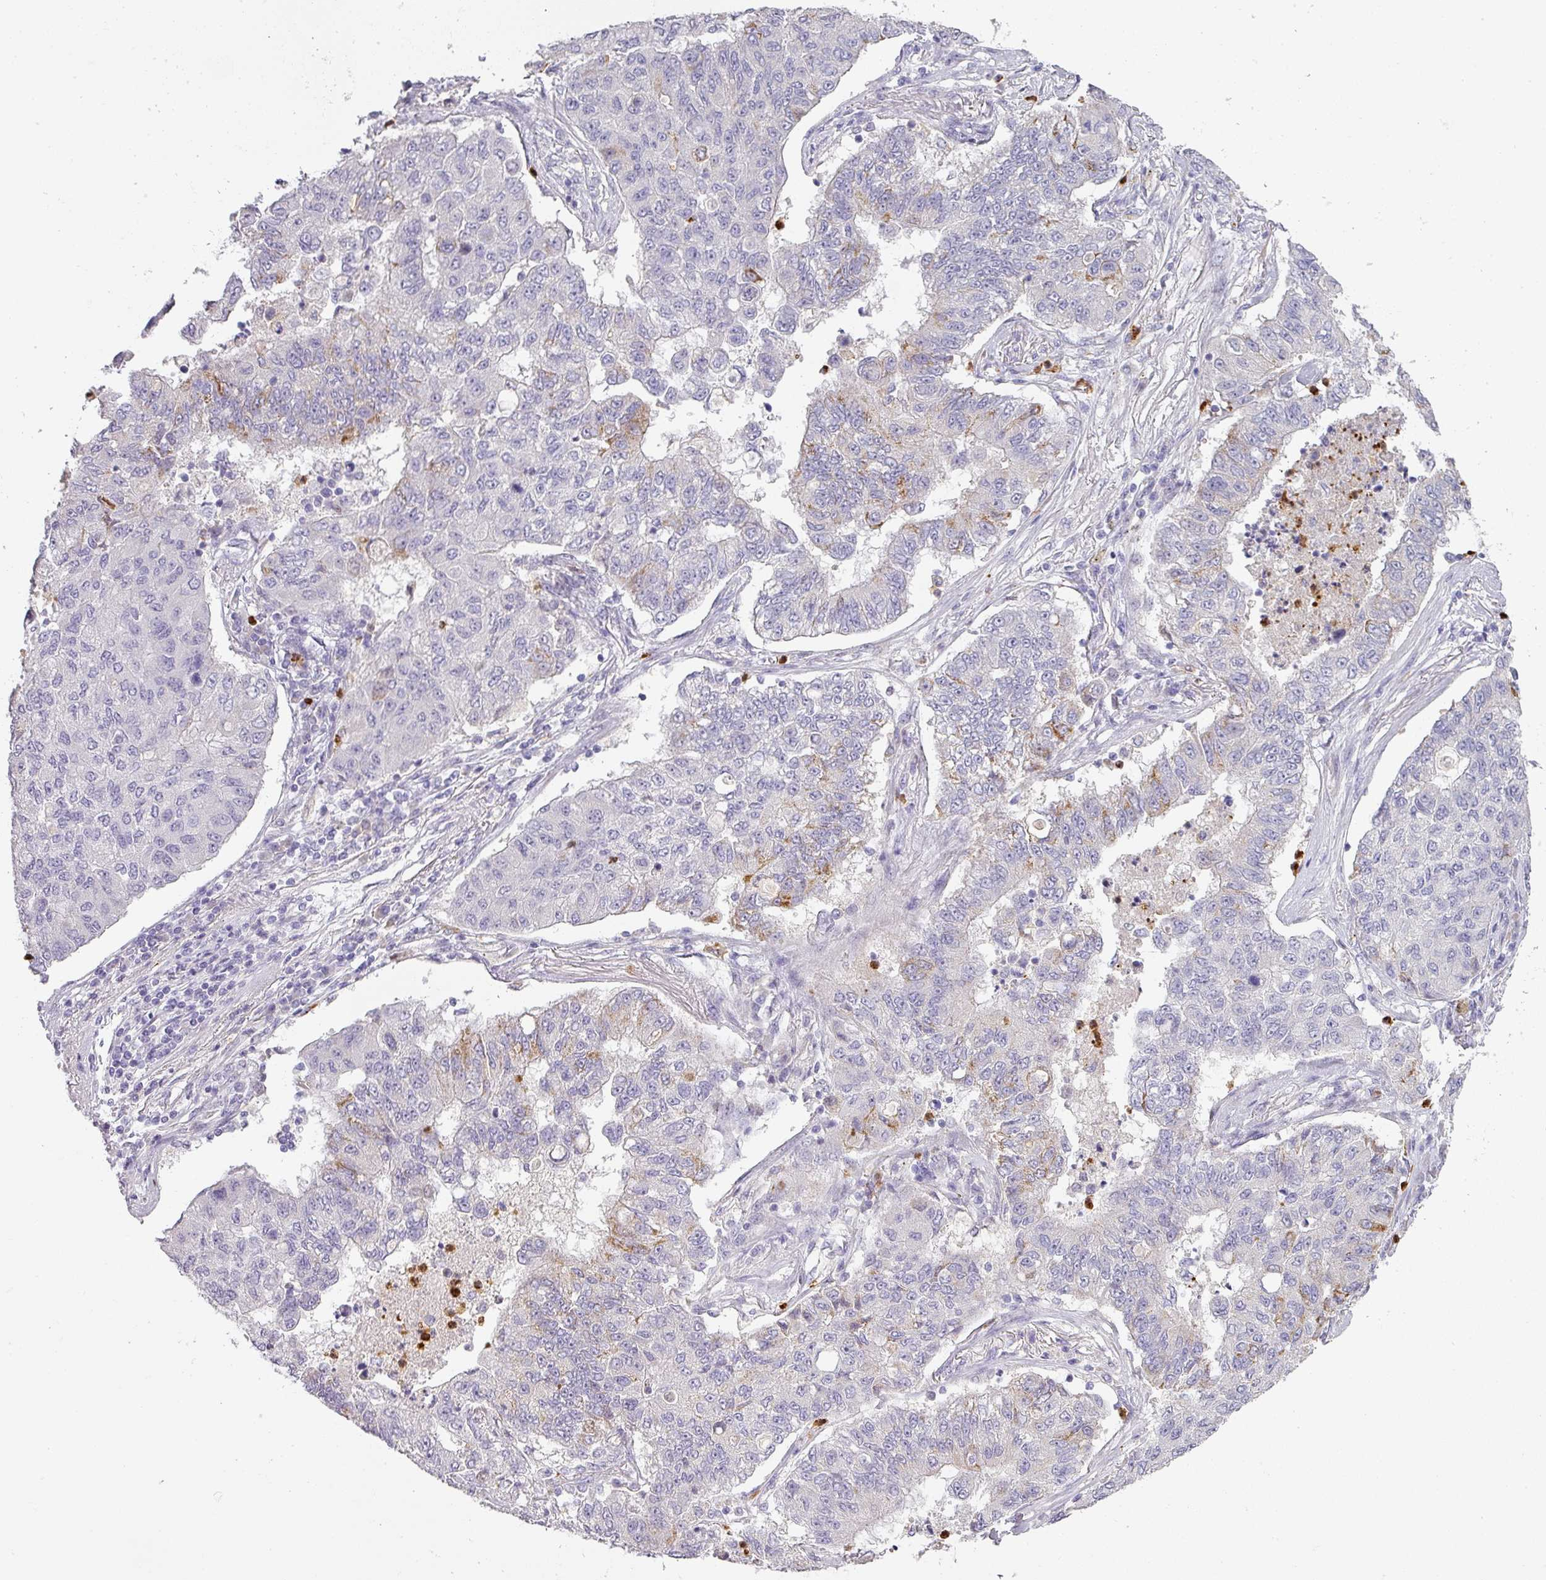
{"staining": {"intensity": "moderate", "quantity": "<25%", "location": "cytoplasmic/membranous"}, "tissue": "lung cancer", "cell_type": "Tumor cells", "image_type": "cancer", "snomed": [{"axis": "morphology", "description": "Squamous cell carcinoma, NOS"}, {"axis": "topography", "description": "Lung"}], "caption": "This is an image of IHC staining of lung cancer (squamous cell carcinoma), which shows moderate staining in the cytoplasmic/membranous of tumor cells.", "gene": "HHEX", "patient": {"sex": "male", "age": 74}}